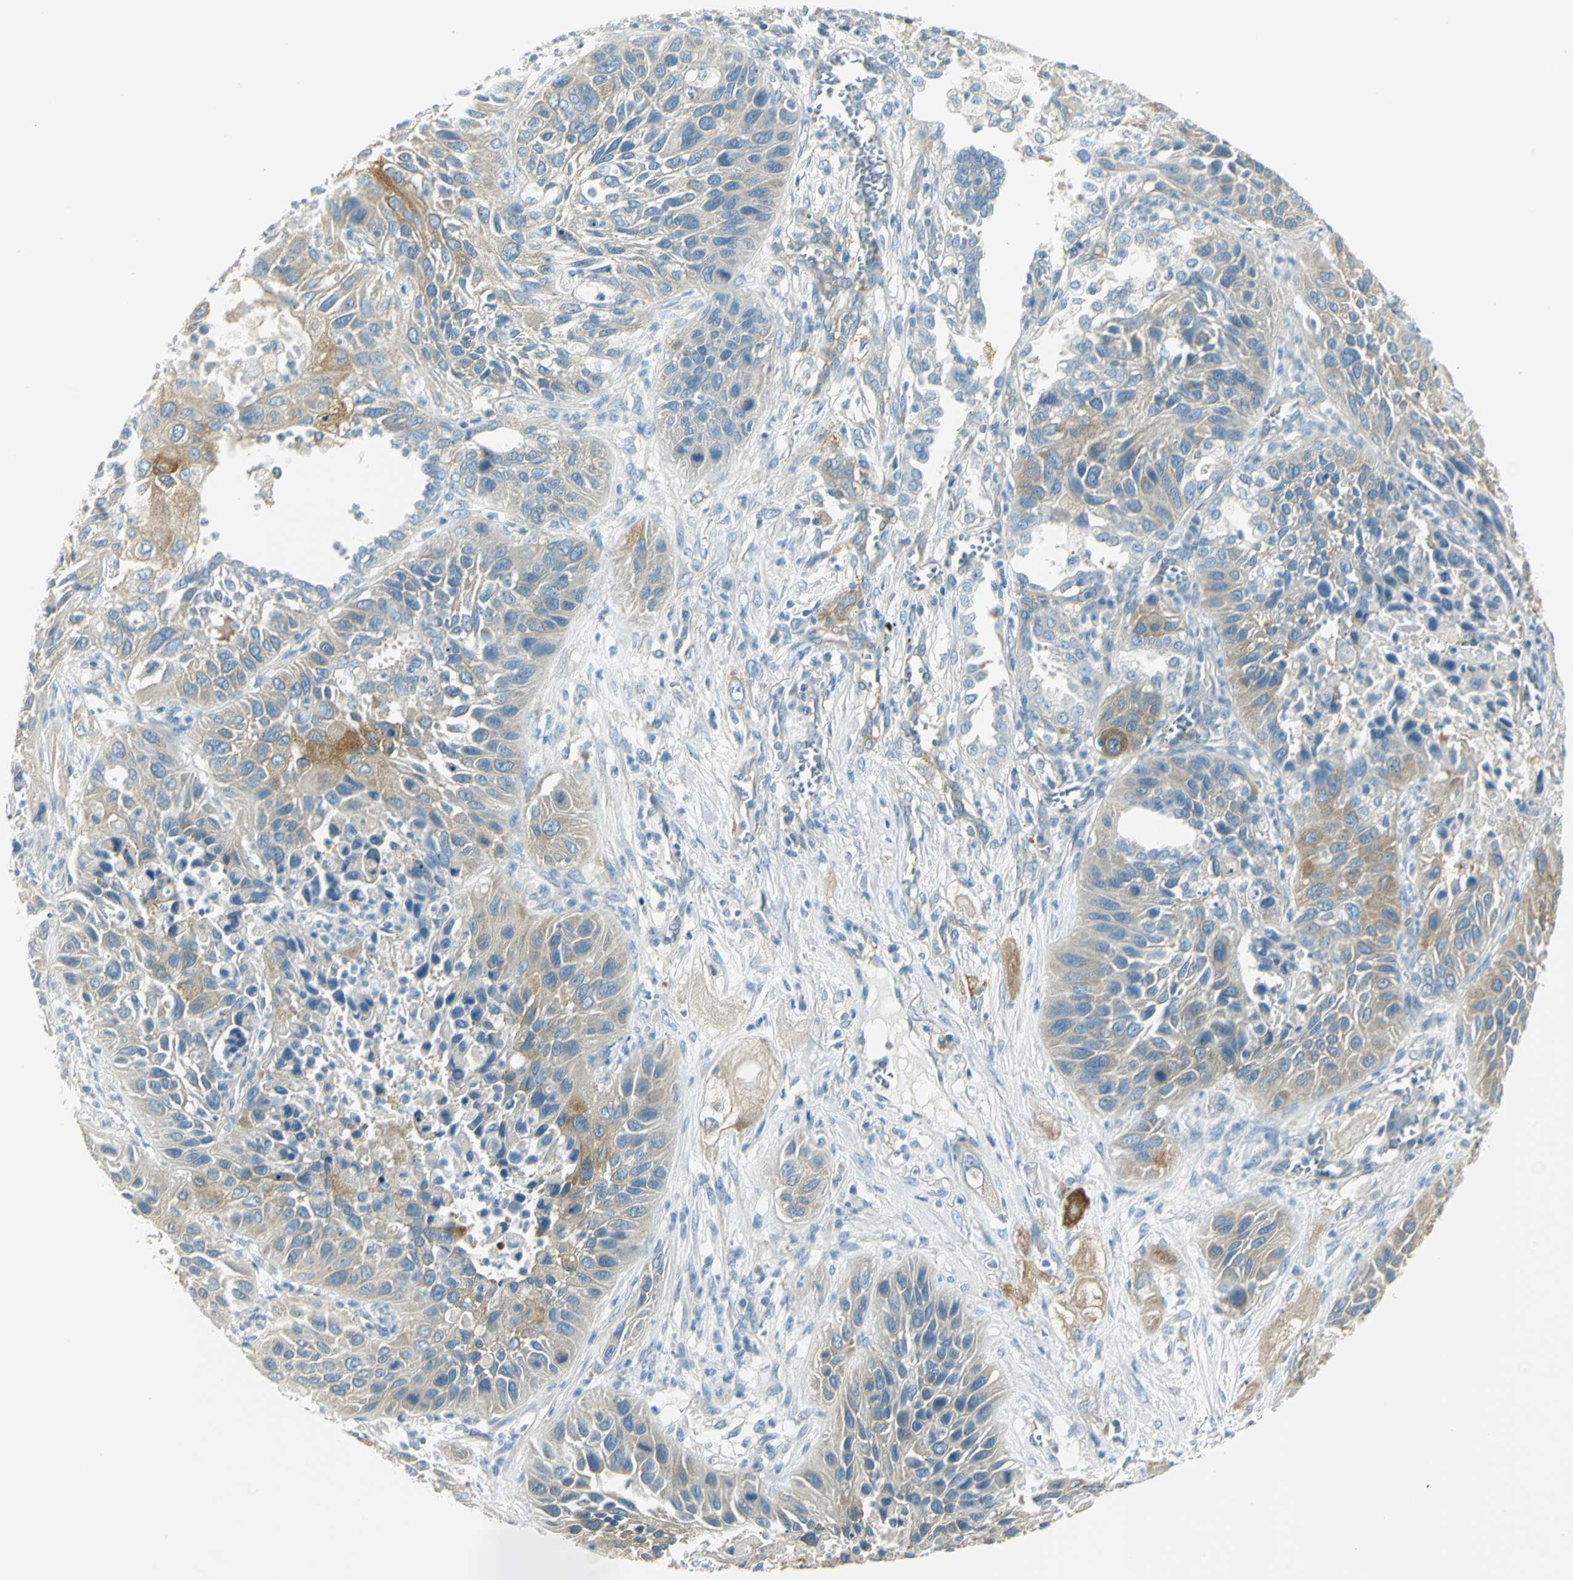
{"staining": {"intensity": "weak", "quantity": "25%-75%", "location": "cytoplasmic/membranous"}, "tissue": "lung cancer", "cell_type": "Tumor cells", "image_type": "cancer", "snomed": [{"axis": "morphology", "description": "Squamous cell carcinoma, NOS"}, {"axis": "topography", "description": "Lung"}], "caption": "Human lung squamous cell carcinoma stained with a brown dye demonstrates weak cytoplasmic/membranous positive staining in approximately 25%-75% of tumor cells.", "gene": "TSC22D2", "patient": {"sex": "female", "age": 76}}